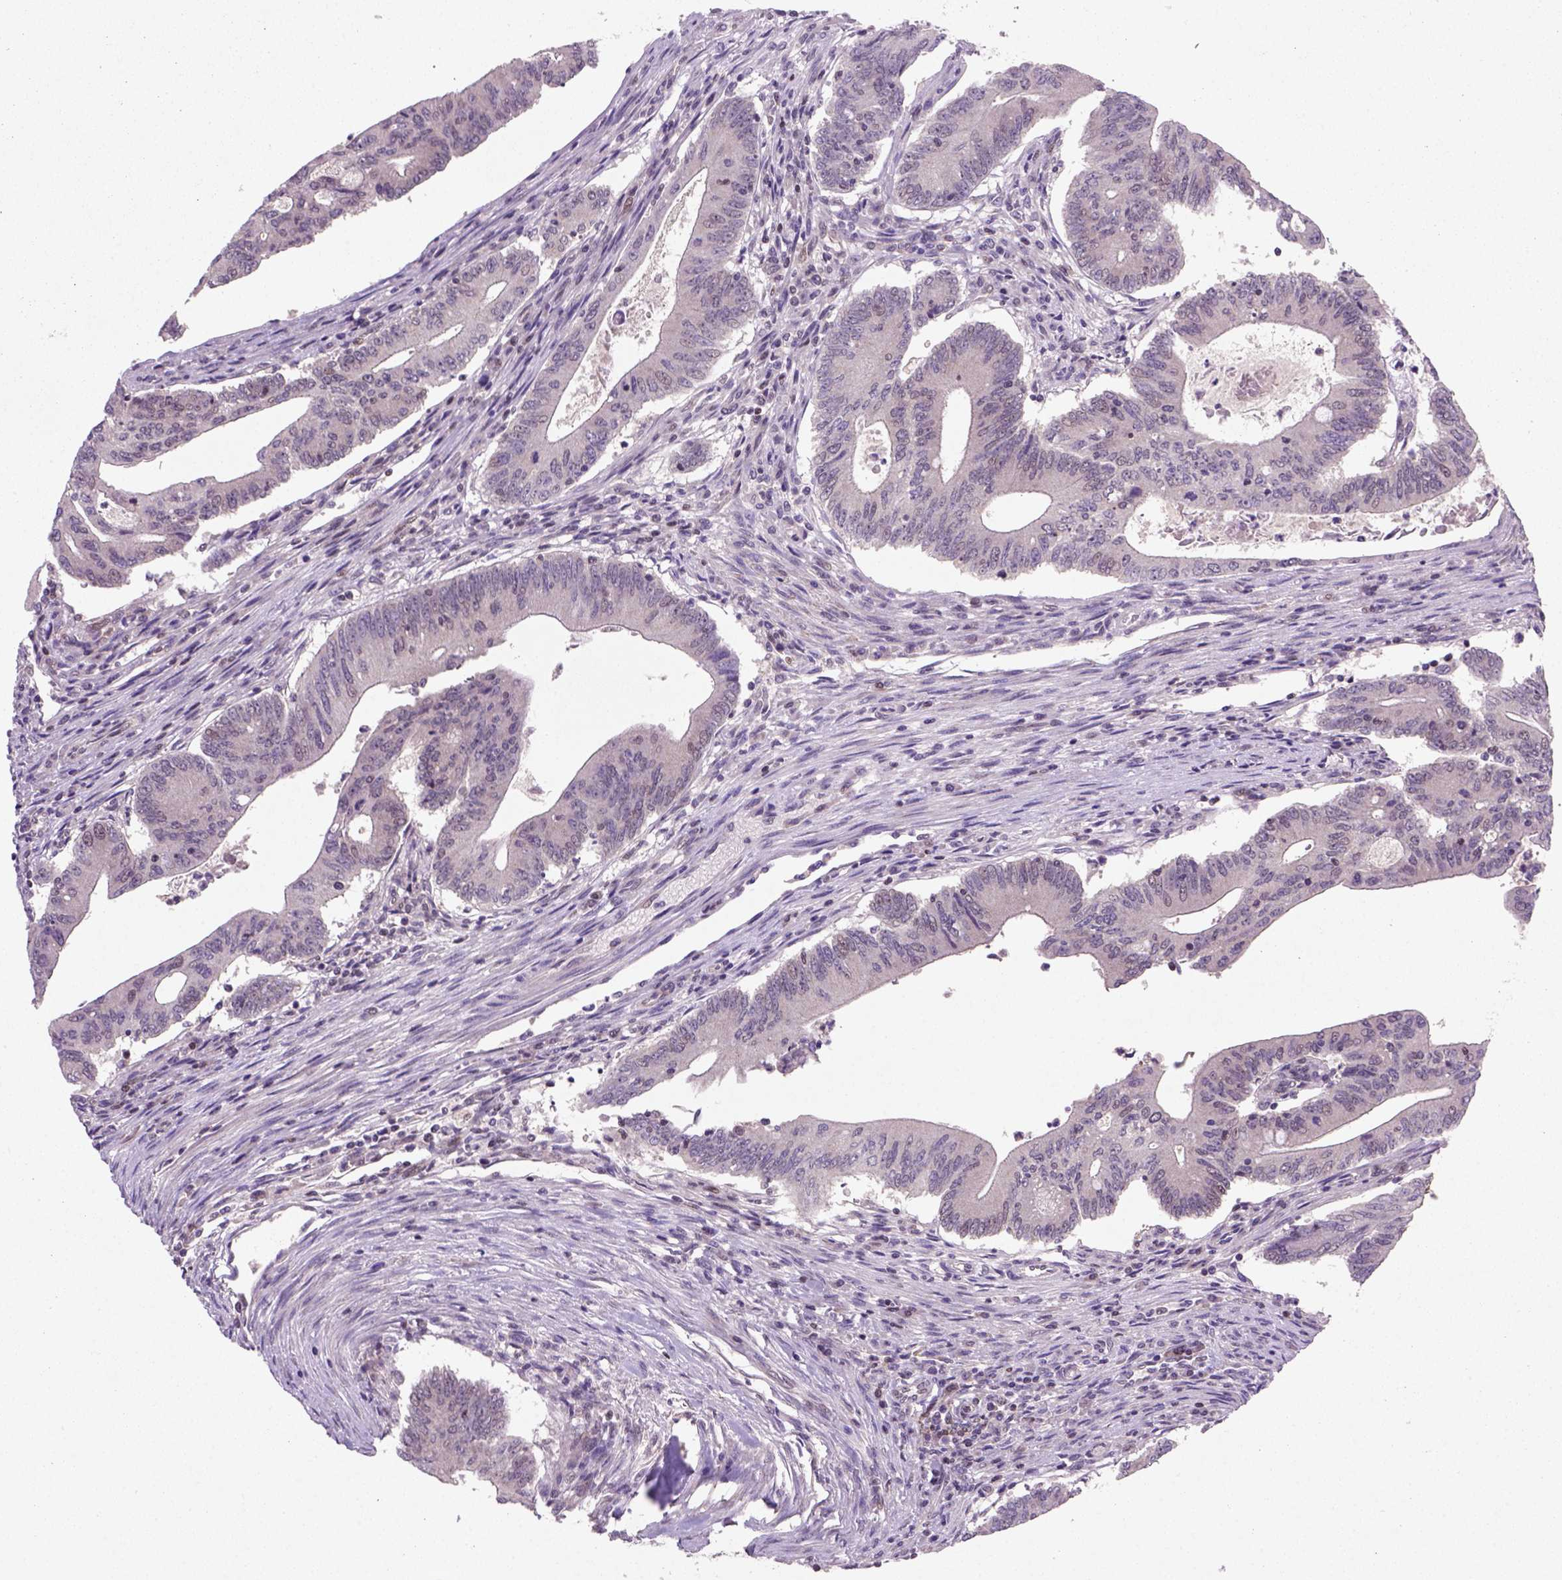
{"staining": {"intensity": "moderate", "quantity": "<25%", "location": "nuclear"}, "tissue": "colorectal cancer", "cell_type": "Tumor cells", "image_type": "cancer", "snomed": [{"axis": "morphology", "description": "Adenocarcinoma, NOS"}, {"axis": "topography", "description": "Colon"}], "caption": "Immunohistochemical staining of human colorectal cancer (adenocarcinoma) exhibits low levels of moderate nuclear expression in about <25% of tumor cells.", "gene": "MGMT", "patient": {"sex": "female", "age": 70}}